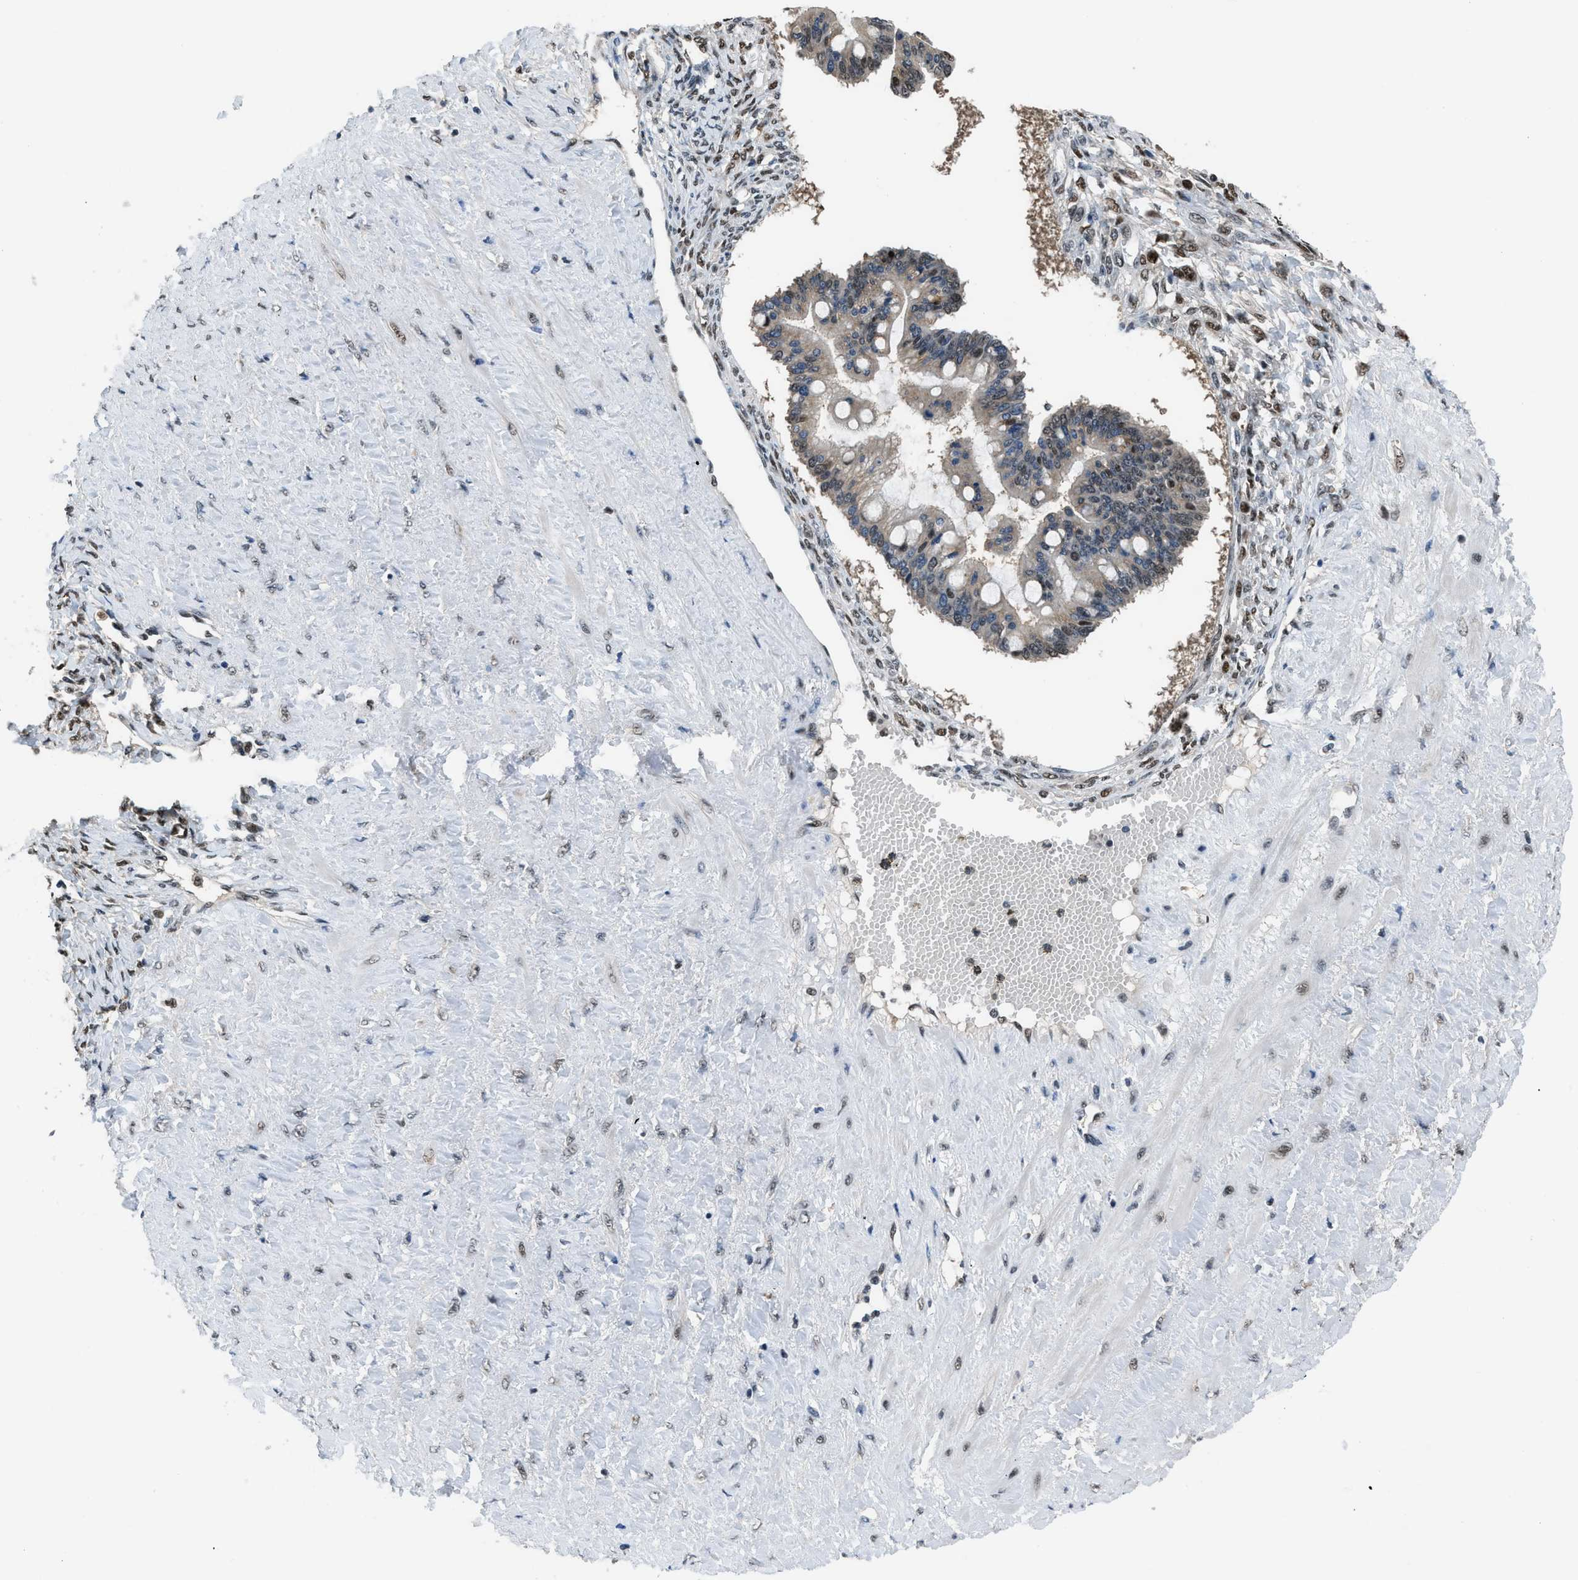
{"staining": {"intensity": "moderate", "quantity": "25%-75%", "location": "nuclear"}, "tissue": "ovarian cancer", "cell_type": "Tumor cells", "image_type": "cancer", "snomed": [{"axis": "morphology", "description": "Cystadenocarcinoma, mucinous, NOS"}, {"axis": "topography", "description": "Ovary"}], "caption": "This photomicrograph exhibits ovarian cancer (mucinous cystadenocarcinoma) stained with immunohistochemistry (IHC) to label a protein in brown. The nuclear of tumor cells show moderate positivity for the protein. Nuclei are counter-stained blue.", "gene": "ALX1", "patient": {"sex": "female", "age": 73}}